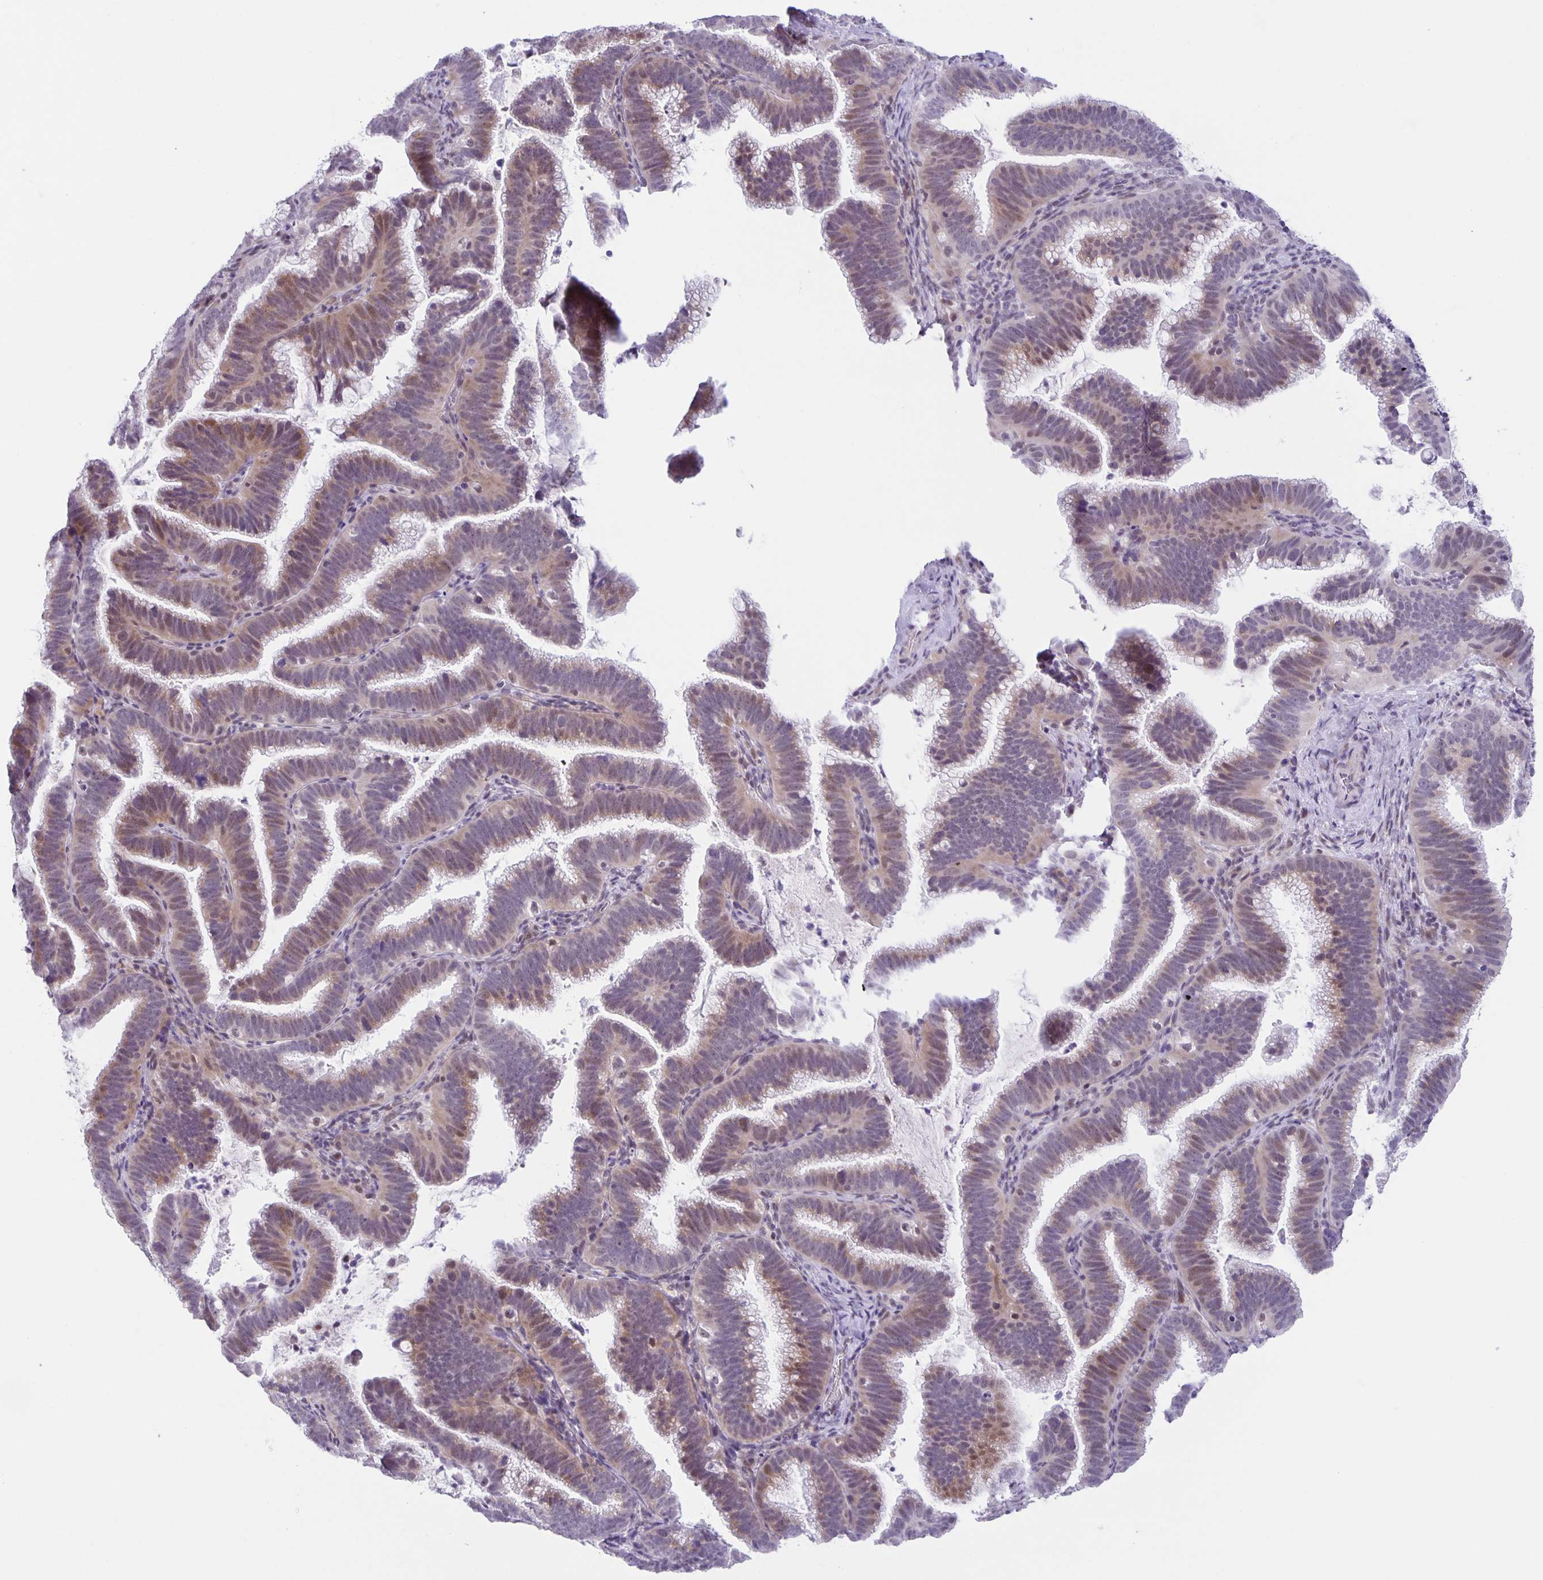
{"staining": {"intensity": "weak", "quantity": "25%-75%", "location": "cytoplasmic/membranous,nuclear"}, "tissue": "cervical cancer", "cell_type": "Tumor cells", "image_type": "cancer", "snomed": [{"axis": "morphology", "description": "Adenocarcinoma, NOS"}, {"axis": "topography", "description": "Cervix"}], "caption": "An image of human cervical cancer (adenocarcinoma) stained for a protein demonstrates weak cytoplasmic/membranous and nuclear brown staining in tumor cells.", "gene": "PHRF1", "patient": {"sex": "female", "age": 61}}